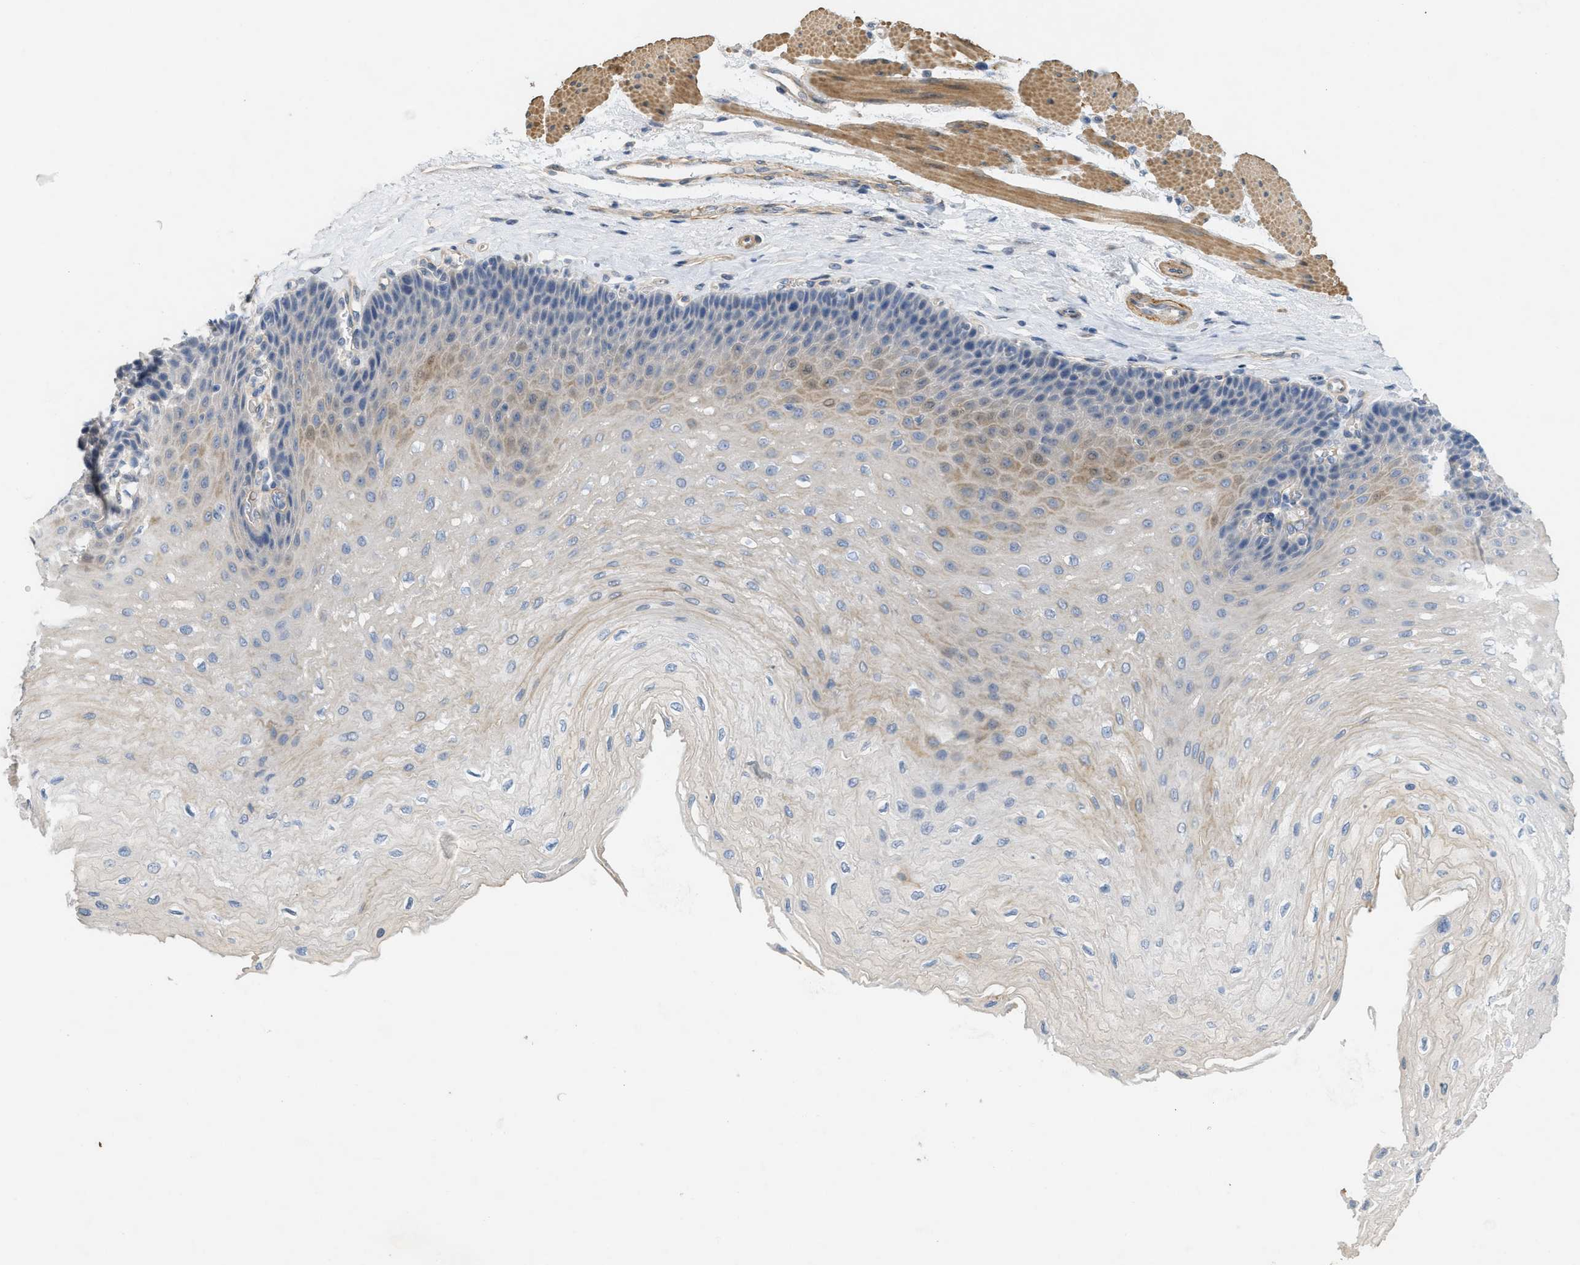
{"staining": {"intensity": "weak", "quantity": "<25%", "location": "cytoplasmic/membranous"}, "tissue": "esophagus", "cell_type": "Squamous epithelial cells", "image_type": "normal", "snomed": [{"axis": "morphology", "description": "Normal tissue, NOS"}, {"axis": "topography", "description": "Esophagus"}], "caption": "Immunohistochemistry of normal esophagus reveals no expression in squamous epithelial cells.", "gene": "MRS2", "patient": {"sex": "female", "age": 72}}